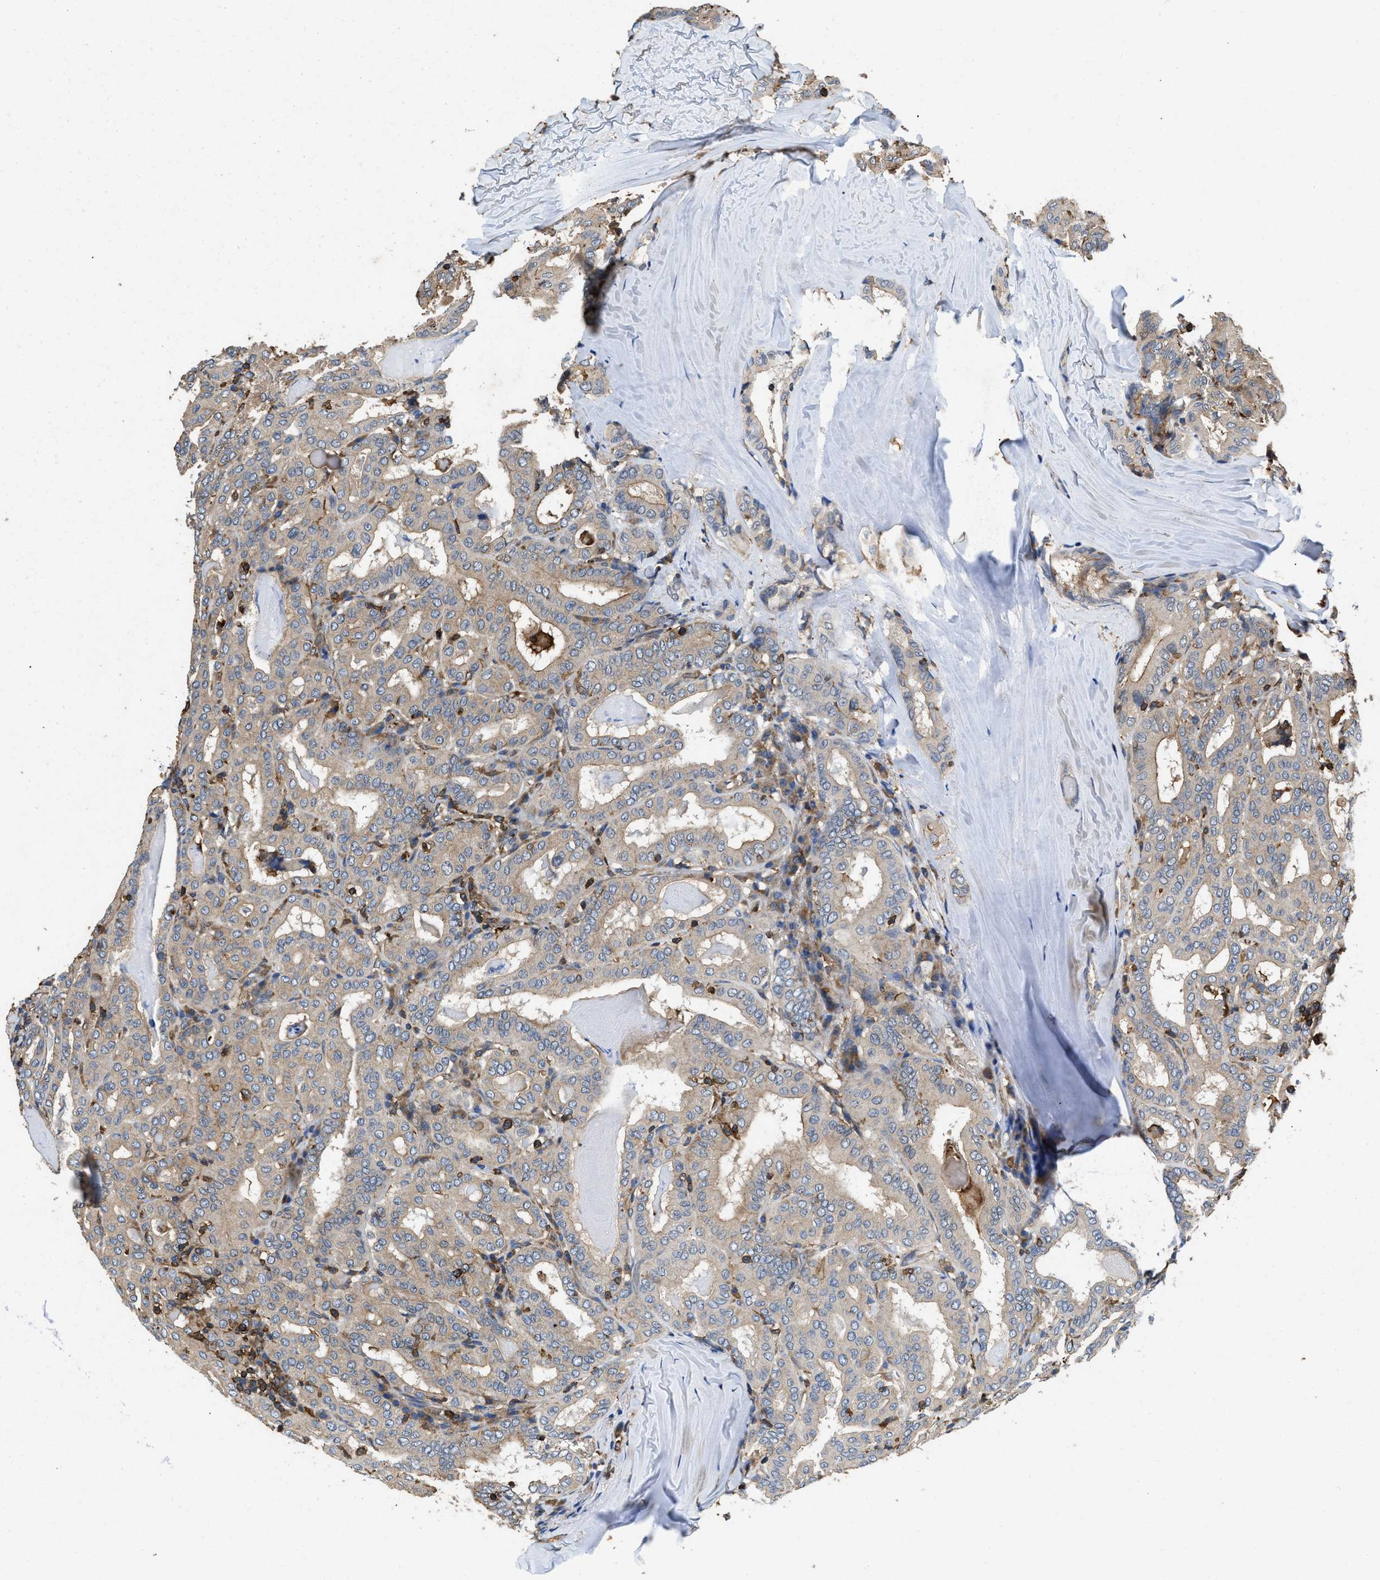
{"staining": {"intensity": "weak", "quantity": ">75%", "location": "cytoplasmic/membranous"}, "tissue": "thyroid cancer", "cell_type": "Tumor cells", "image_type": "cancer", "snomed": [{"axis": "morphology", "description": "Papillary adenocarcinoma, NOS"}, {"axis": "topography", "description": "Thyroid gland"}], "caption": "Protein staining exhibits weak cytoplasmic/membranous positivity in about >75% of tumor cells in thyroid cancer.", "gene": "LINGO2", "patient": {"sex": "female", "age": 42}}